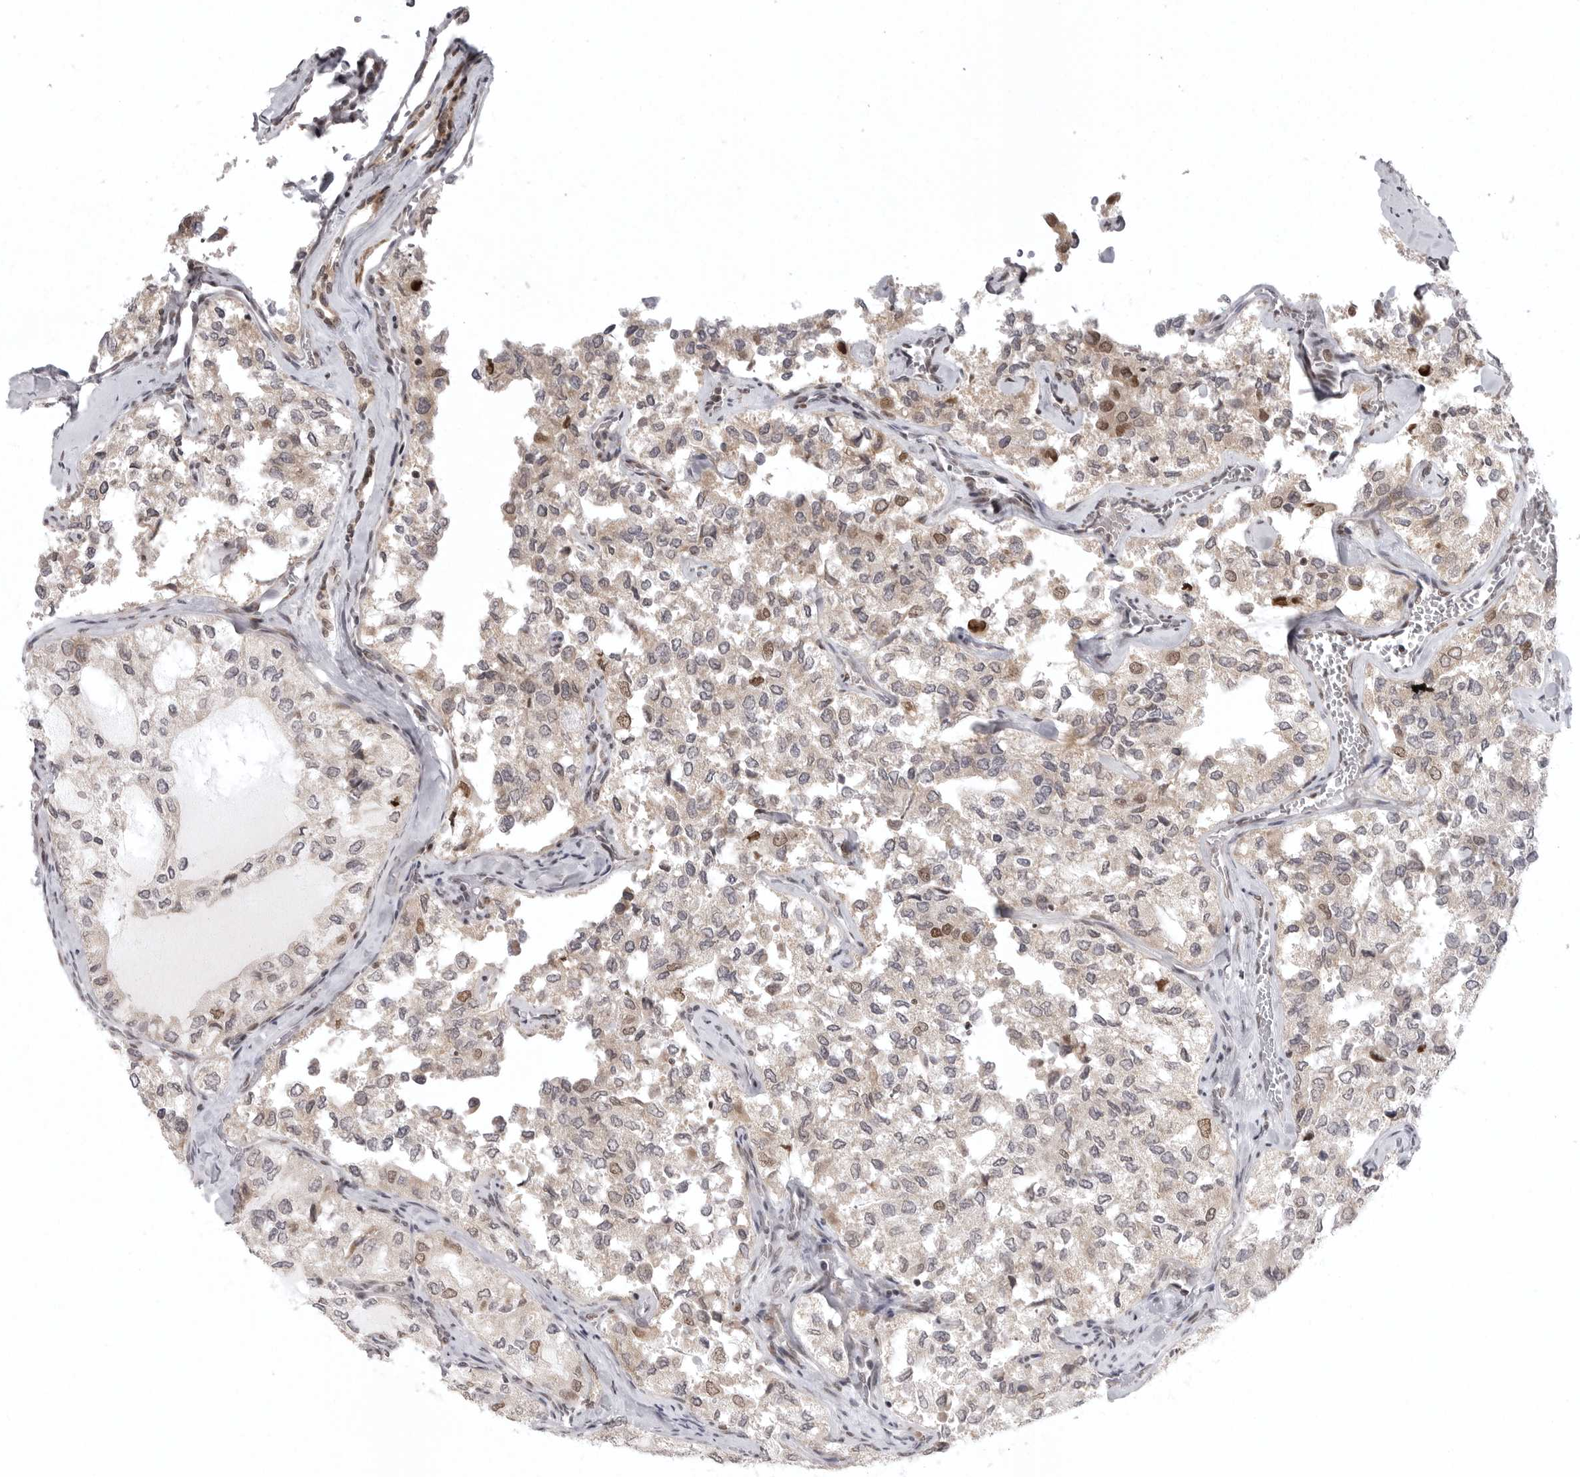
{"staining": {"intensity": "moderate", "quantity": "25%-75%", "location": "nuclear"}, "tissue": "thyroid cancer", "cell_type": "Tumor cells", "image_type": "cancer", "snomed": [{"axis": "morphology", "description": "Follicular adenoma carcinoma, NOS"}, {"axis": "topography", "description": "Thyroid gland"}], "caption": "Protein expression by IHC shows moderate nuclear expression in approximately 25%-75% of tumor cells in thyroid cancer (follicular adenoma carcinoma).", "gene": "PRDM10", "patient": {"sex": "male", "age": 75}}